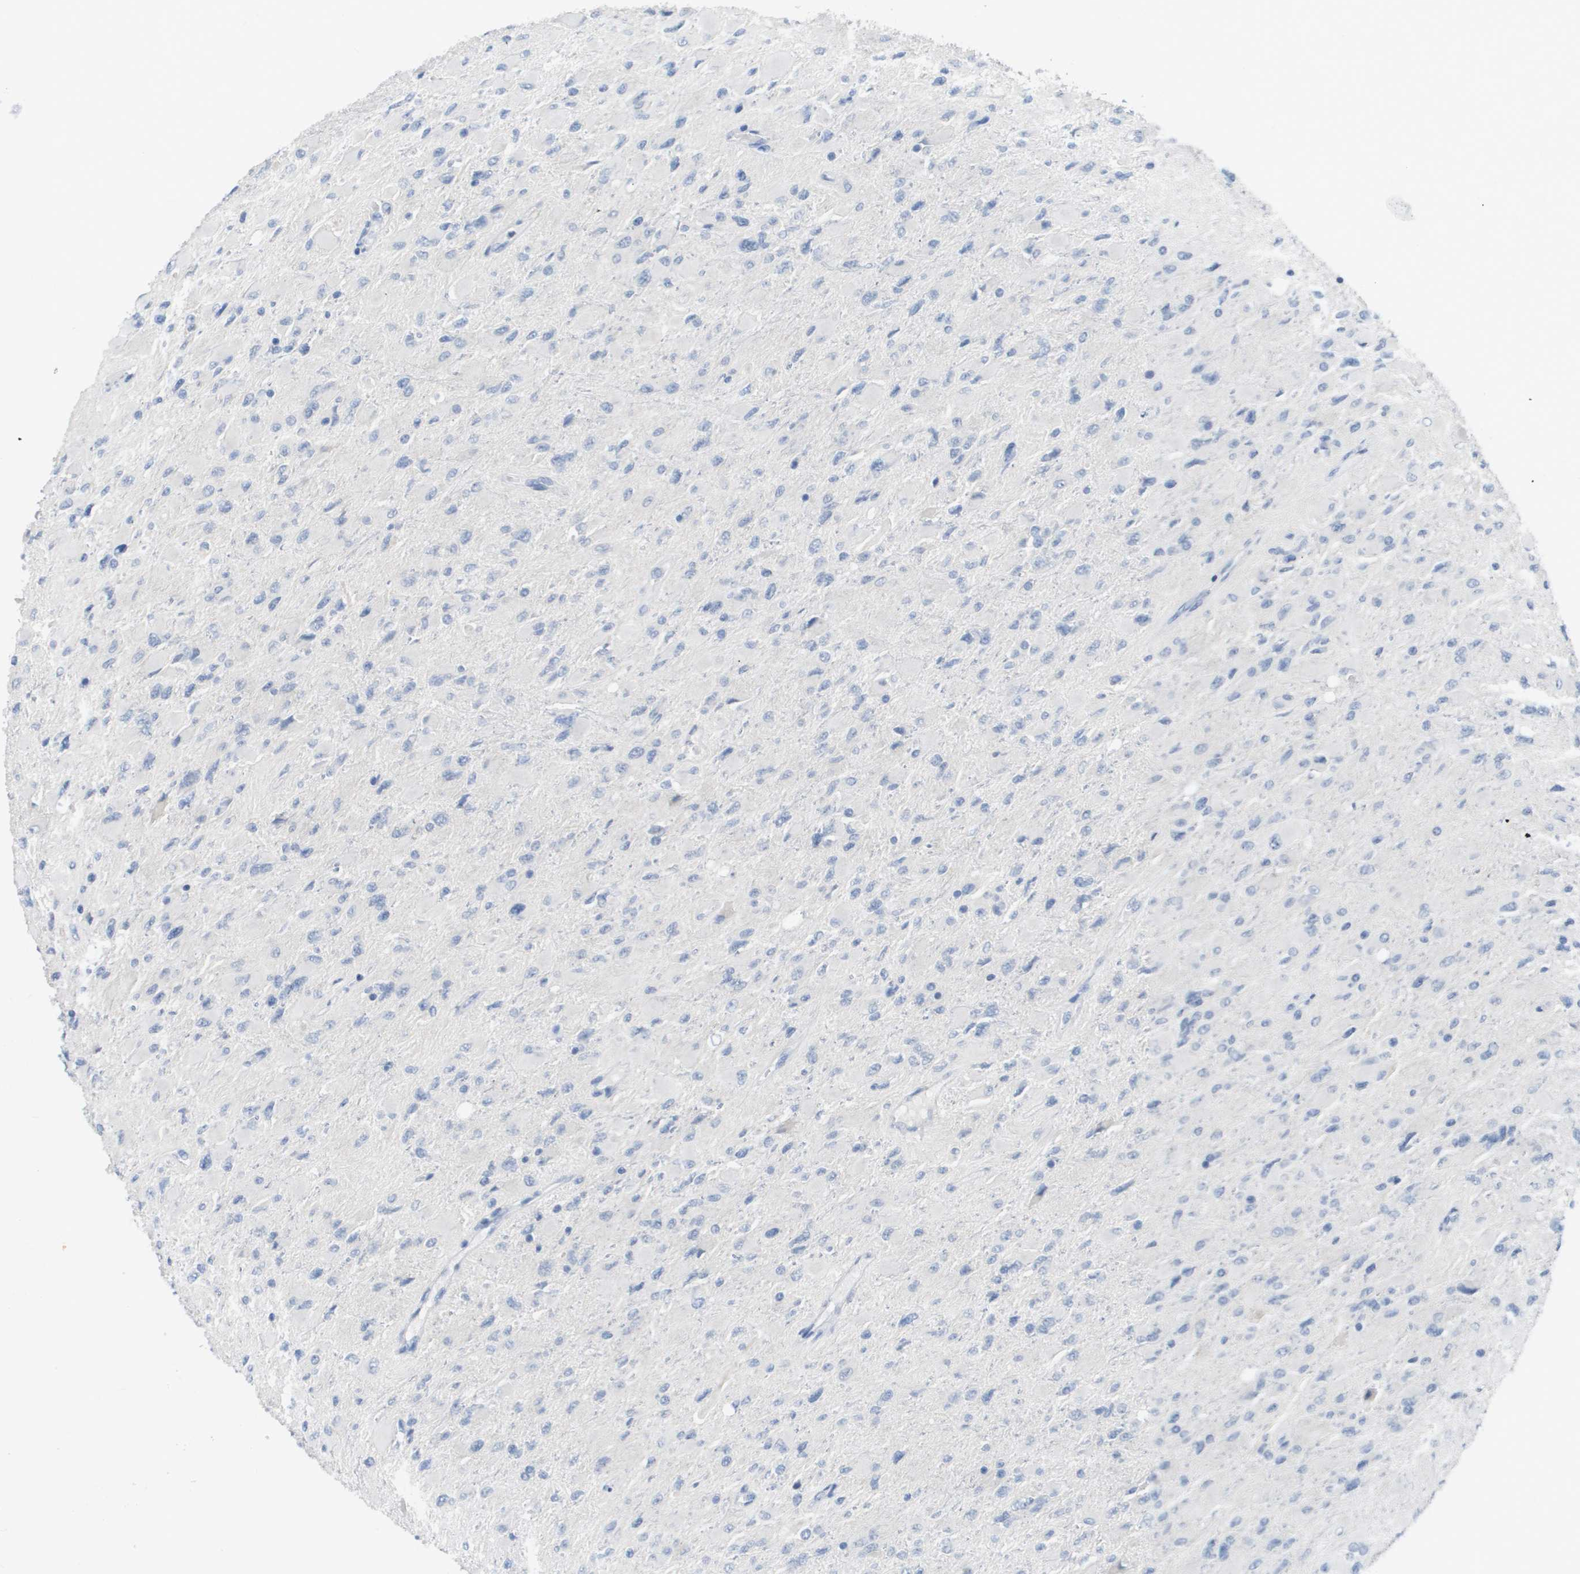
{"staining": {"intensity": "negative", "quantity": "none", "location": "none"}, "tissue": "glioma", "cell_type": "Tumor cells", "image_type": "cancer", "snomed": [{"axis": "morphology", "description": "Glioma, malignant, High grade"}, {"axis": "topography", "description": "Cerebral cortex"}], "caption": "High-grade glioma (malignant) stained for a protein using immunohistochemistry (IHC) exhibits no staining tumor cells.", "gene": "PDE4A", "patient": {"sex": "female", "age": 36}}